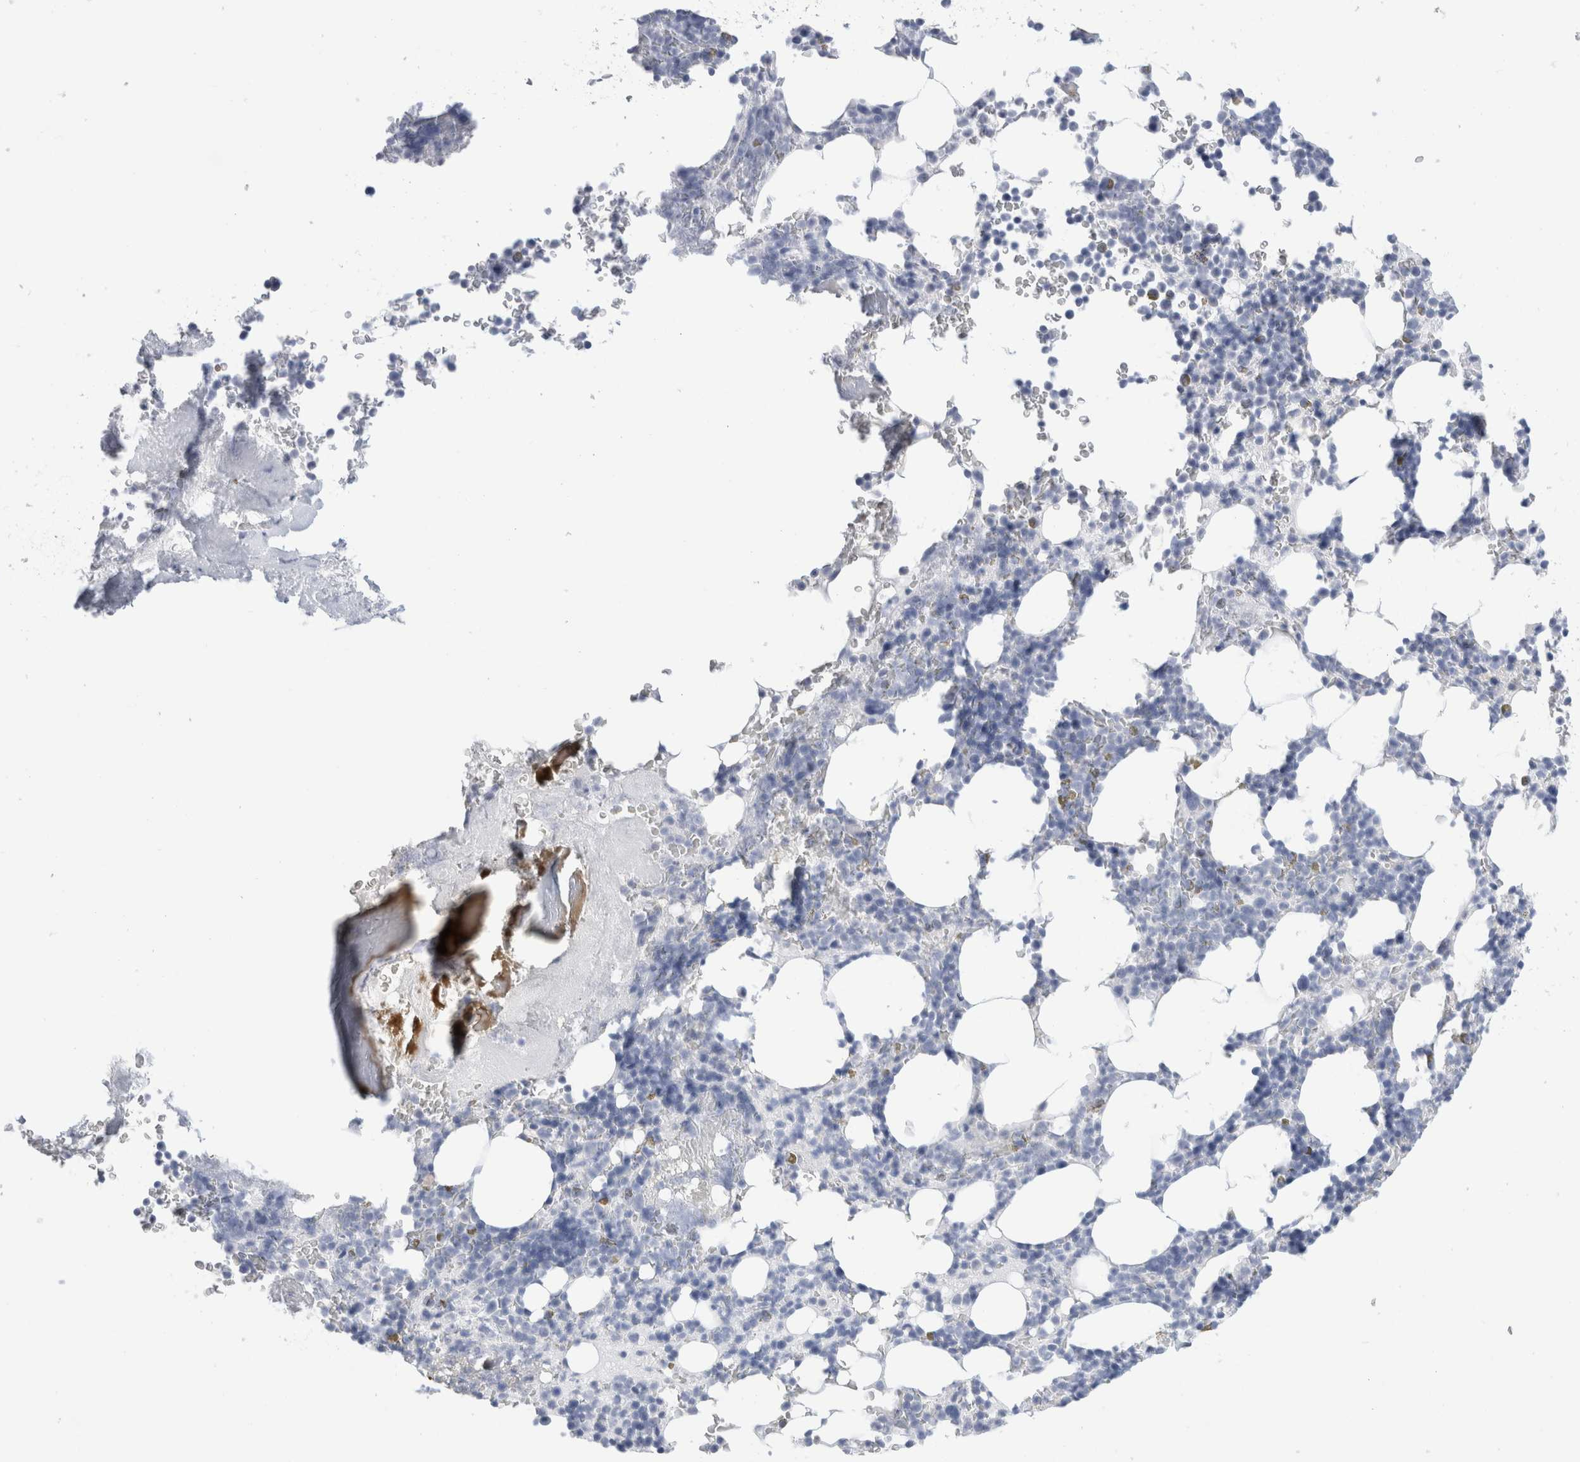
{"staining": {"intensity": "negative", "quantity": "none", "location": "none"}, "tissue": "bone marrow", "cell_type": "Hematopoietic cells", "image_type": "normal", "snomed": [{"axis": "morphology", "description": "Normal tissue, NOS"}, {"axis": "topography", "description": "Bone marrow"}], "caption": "The photomicrograph reveals no significant expression in hematopoietic cells of bone marrow.", "gene": "ECHDC2", "patient": {"sex": "male", "age": 58}}